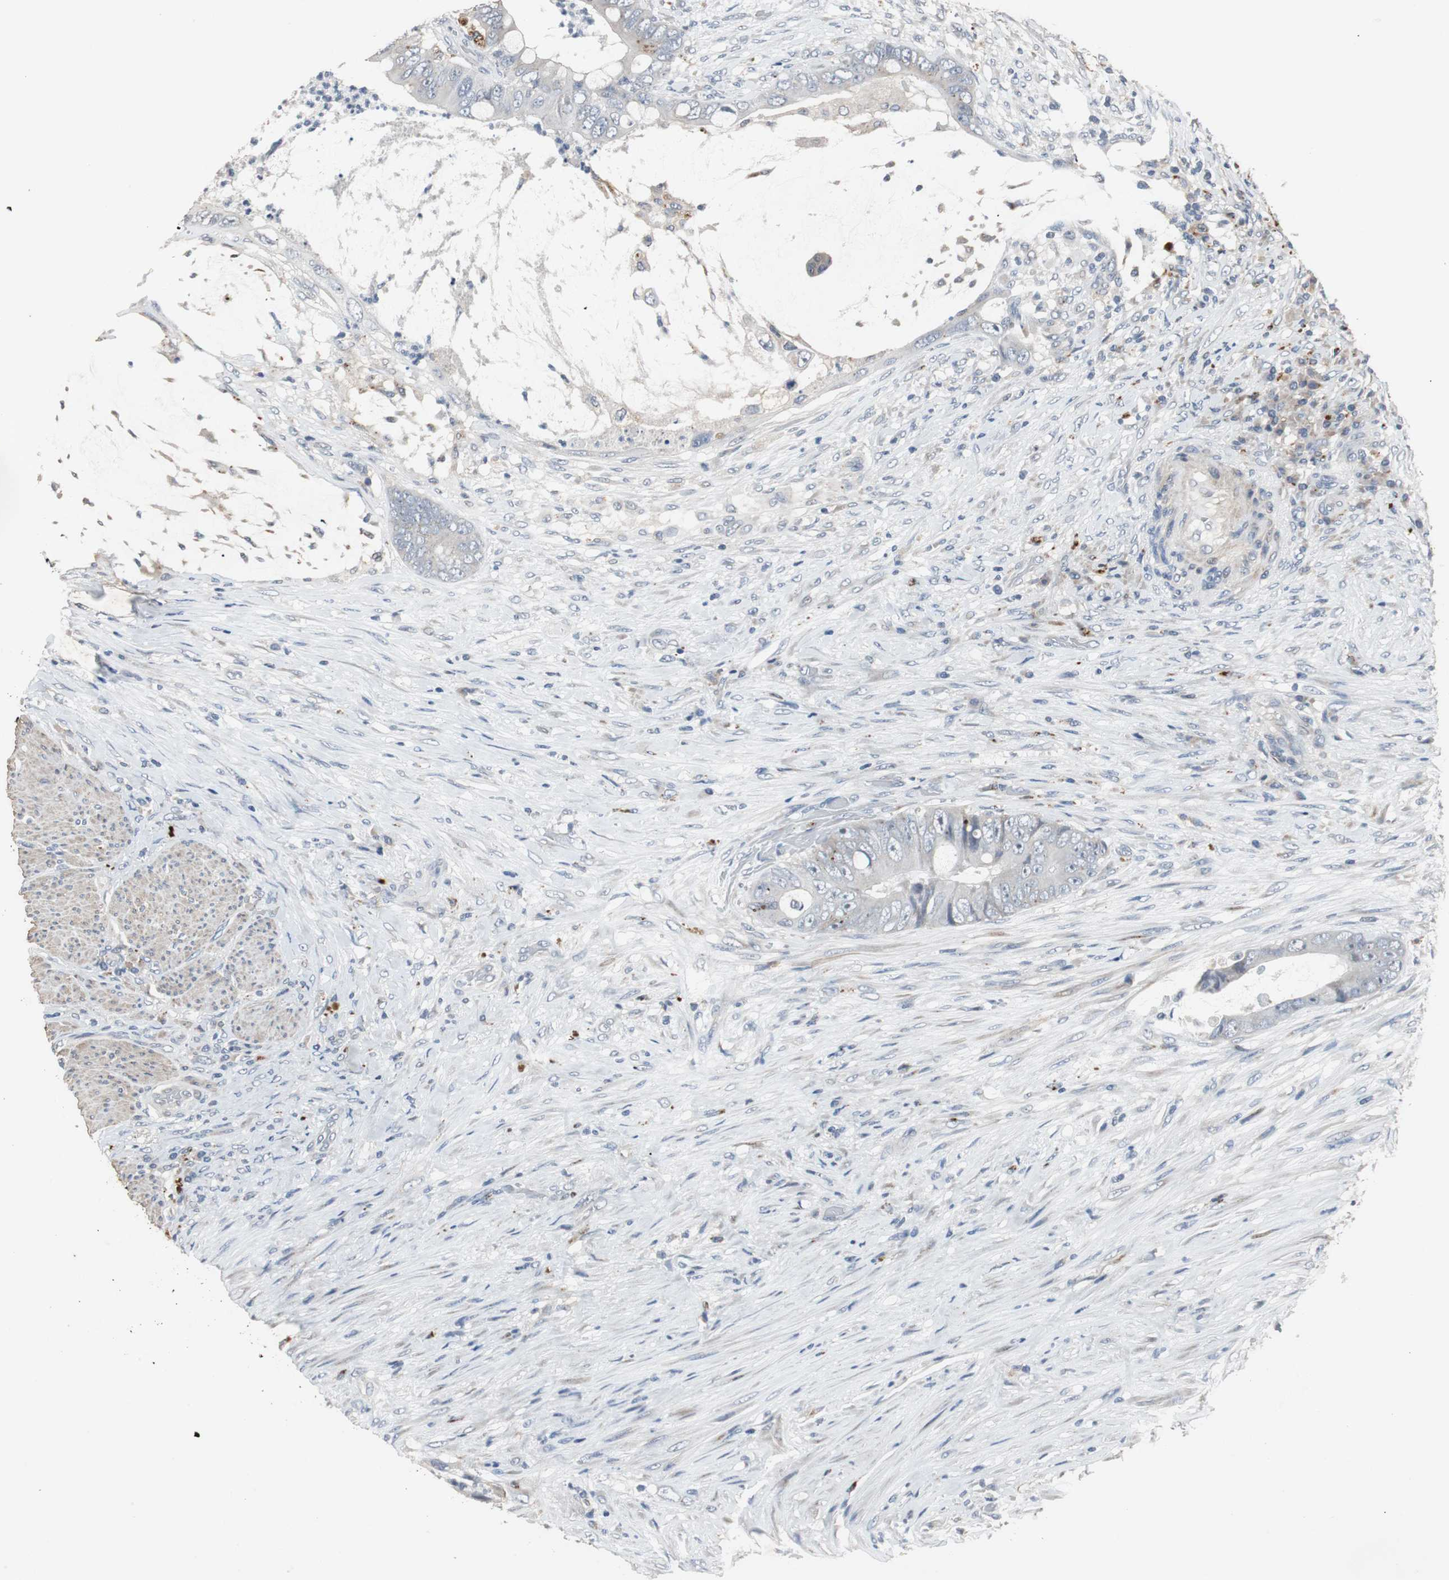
{"staining": {"intensity": "negative", "quantity": "none", "location": "none"}, "tissue": "colorectal cancer", "cell_type": "Tumor cells", "image_type": "cancer", "snomed": [{"axis": "morphology", "description": "Adenocarcinoma, NOS"}, {"axis": "topography", "description": "Rectum"}], "caption": "Tumor cells show no significant positivity in colorectal cancer (adenocarcinoma).", "gene": "PCYT1B", "patient": {"sex": "female", "age": 77}}